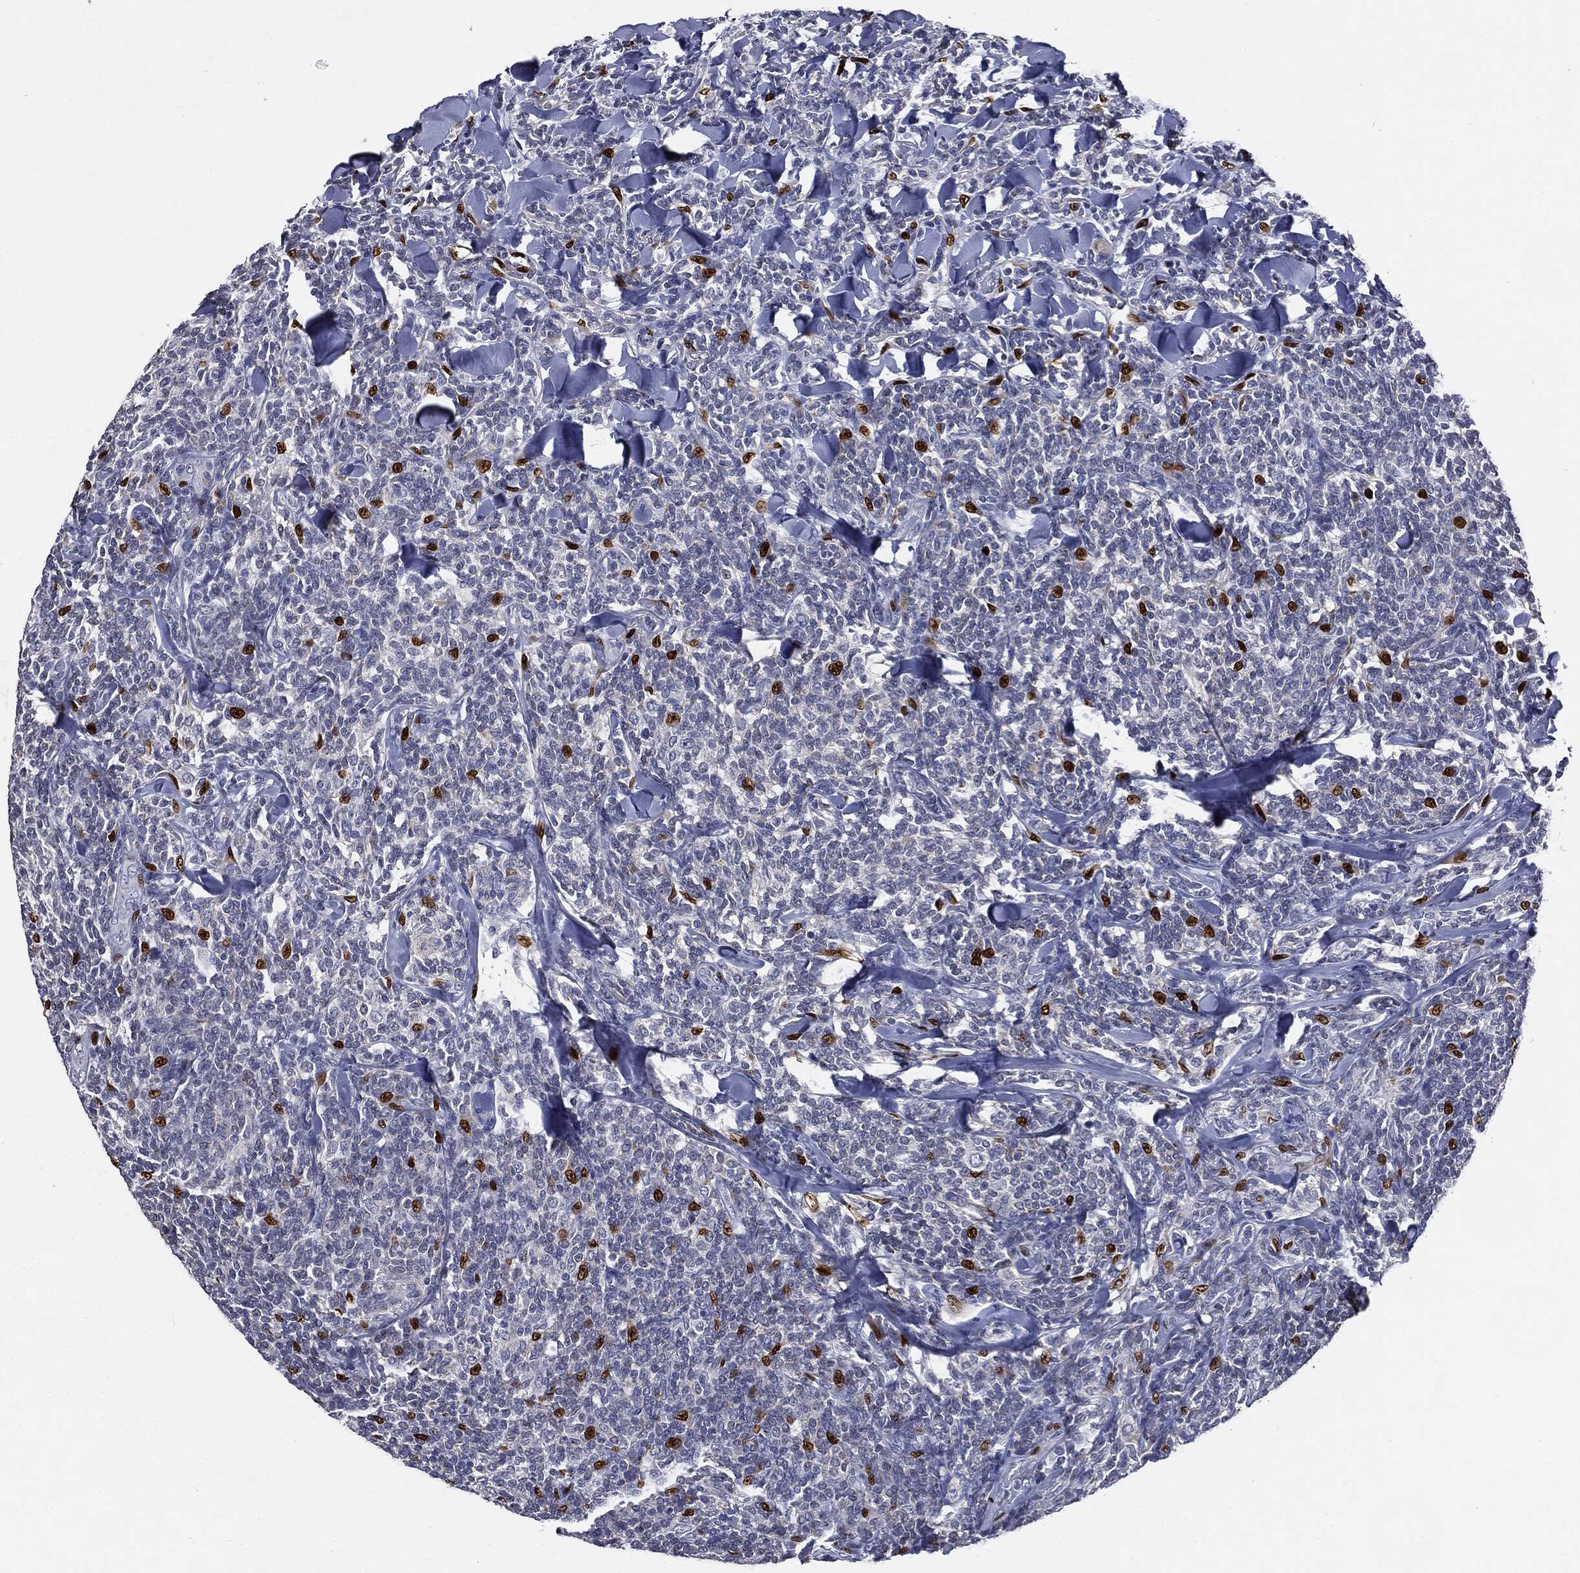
{"staining": {"intensity": "negative", "quantity": "none", "location": "none"}, "tissue": "lymphoma", "cell_type": "Tumor cells", "image_type": "cancer", "snomed": [{"axis": "morphology", "description": "Malignant lymphoma, non-Hodgkin's type, Low grade"}, {"axis": "topography", "description": "Lymph node"}], "caption": "Immunohistochemical staining of human lymphoma demonstrates no significant positivity in tumor cells.", "gene": "CASD1", "patient": {"sex": "female", "age": 56}}